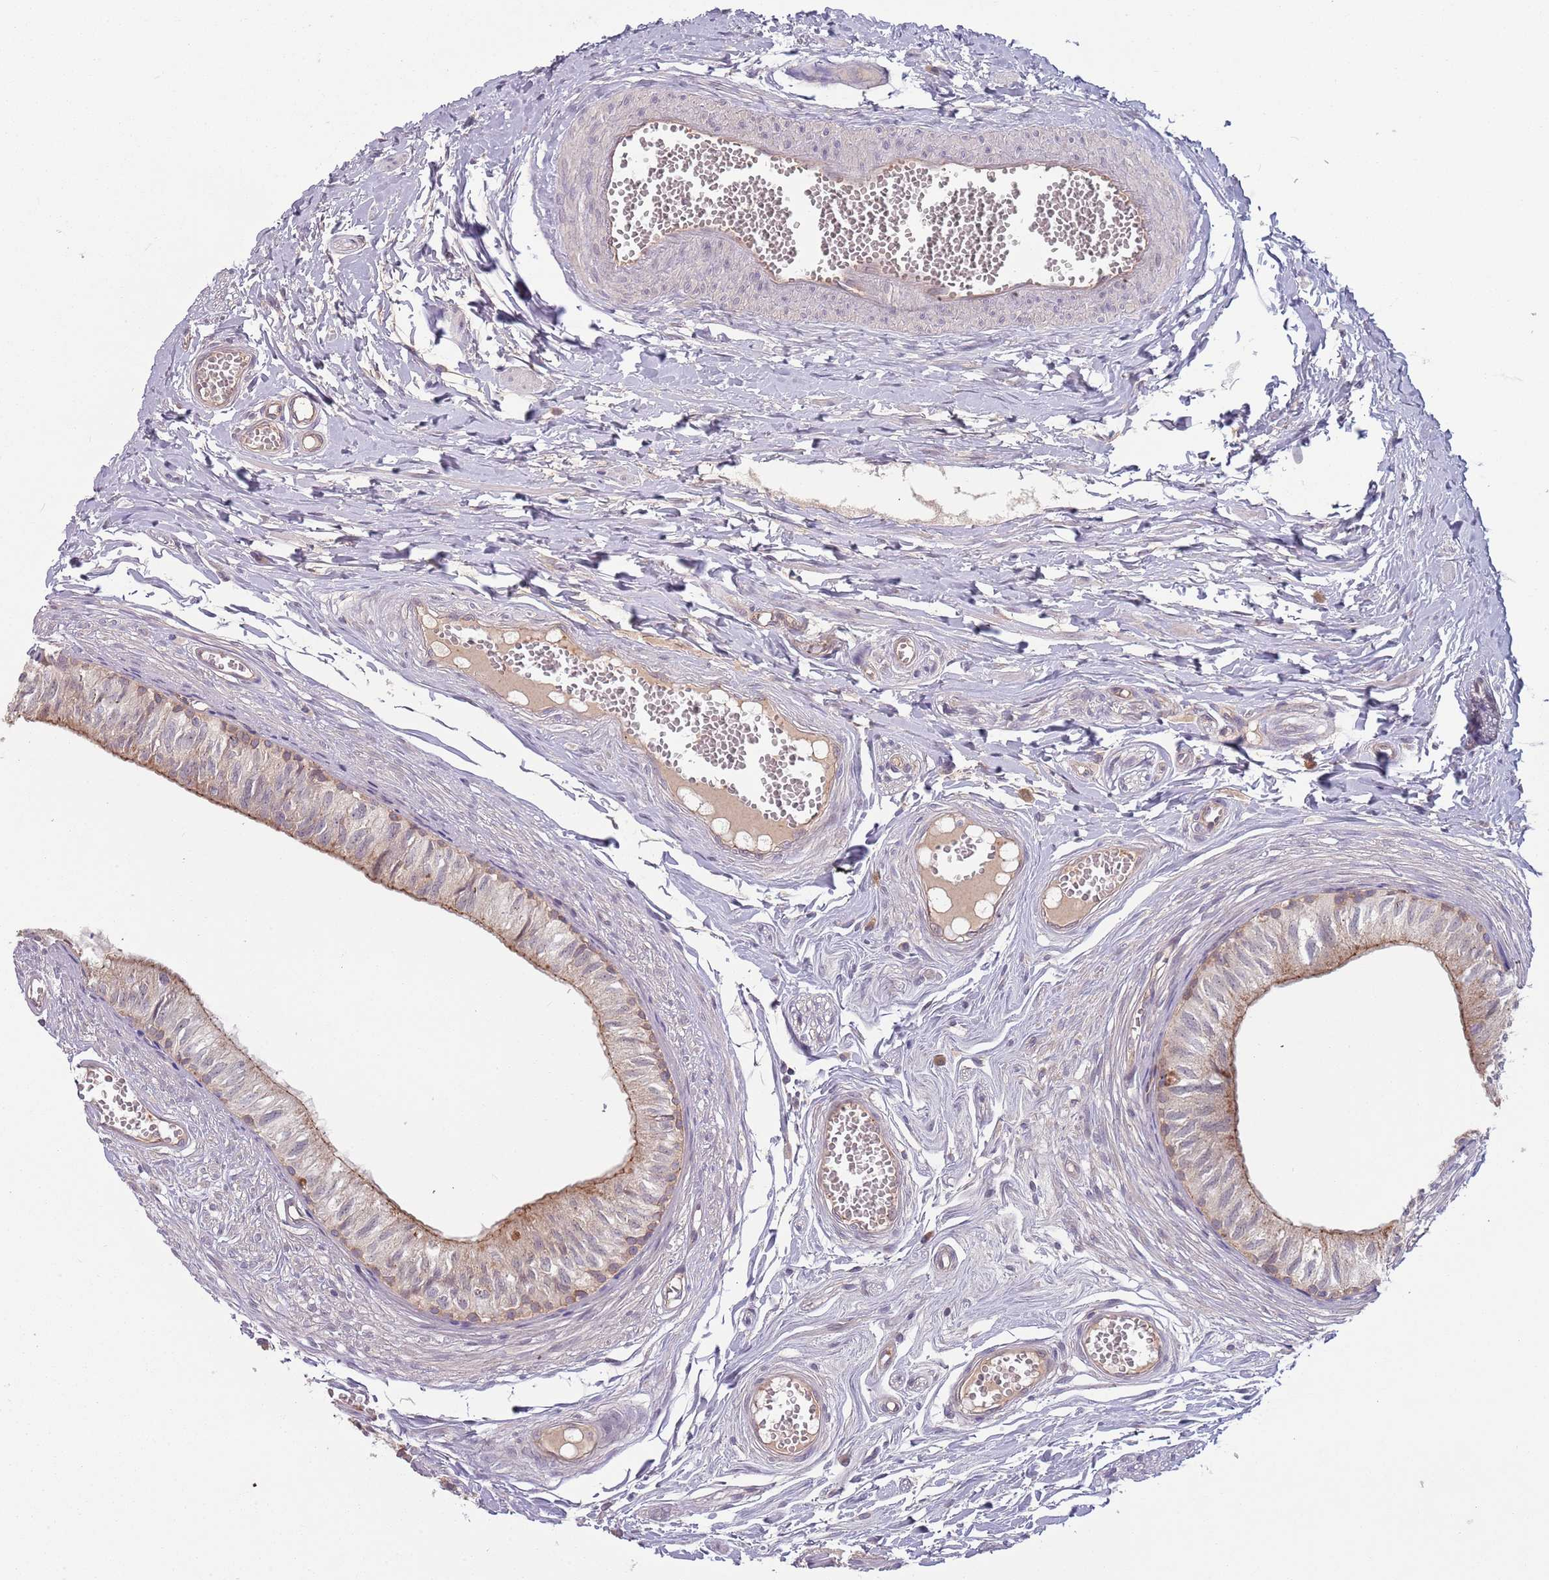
{"staining": {"intensity": "moderate", "quantity": "25%-75%", "location": "cytoplasmic/membranous"}, "tissue": "epididymis", "cell_type": "Glandular cells", "image_type": "normal", "snomed": [{"axis": "morphology", "description": "Normal tissue, NOS"}, {"axis": "topography", "description": "Epididymis"}], "caption": "This is a histology image of IHC staining of normal epididymis, which shows moderate expression in the cytoplasmic/membranous of glandular cells.", "gene": "SAV1", "patient": {"sex": "male", "age": 37}}